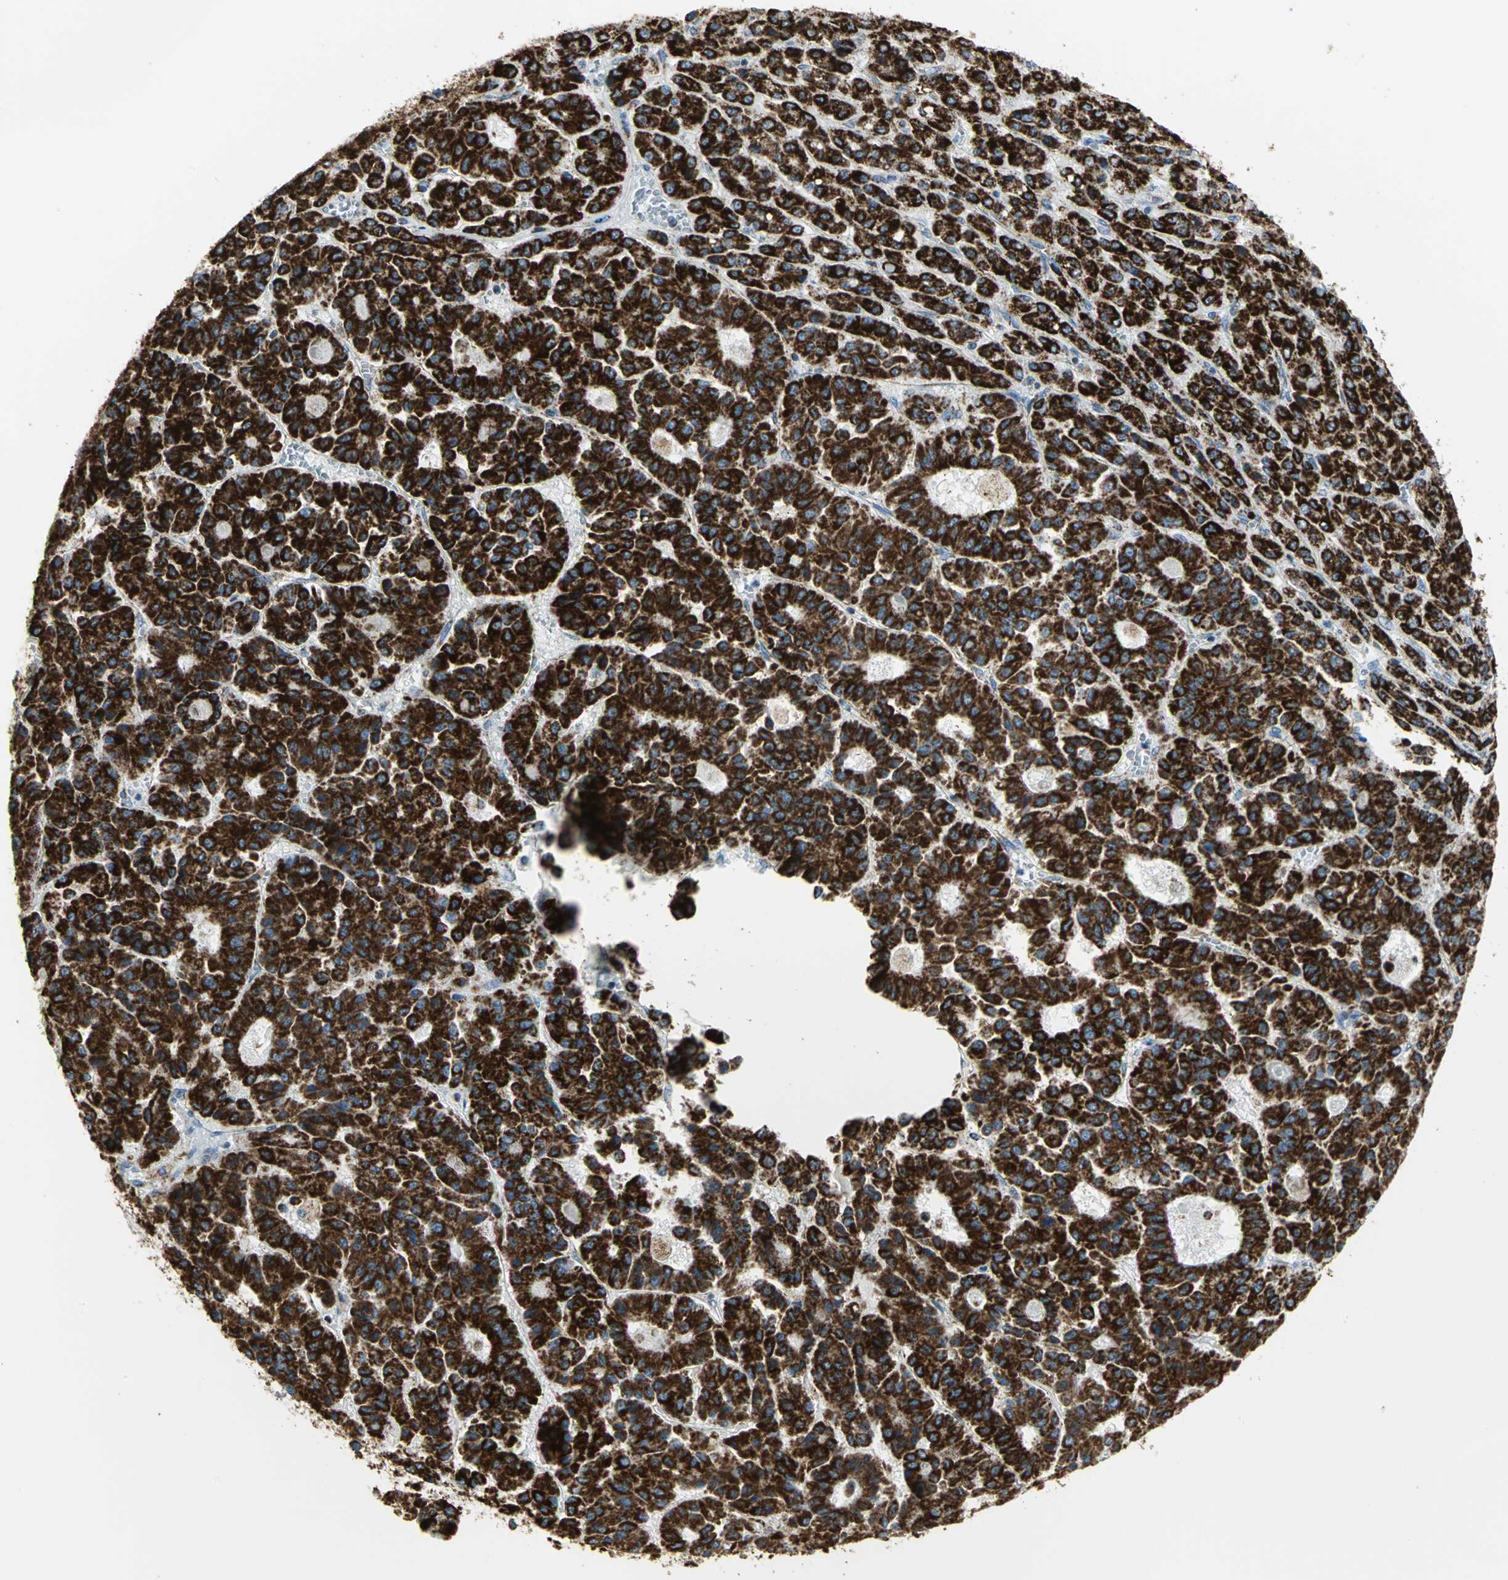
{"staining": {"intensity": "strong", "quantity": ">75%", "location": "cytoplasmic/membranous"}, "tissue": "liver cancer", "cell_type": "Tumor cells", "image_type": "cancer", "snomed": [{"axis": "morphology", "description": "Carcinoma, Hepatocellular, NOS"}, {"axis": "topography", "description": "Liver"}], "caption": "This image exhibits IHC staining of human liver hepatocellular carcinoma, with high strong cytoplasmic/membranous expression in approximately >75% of tumor cells.", "gene": "NTRK1", "patient": {"sex": "male", "age": 70}}